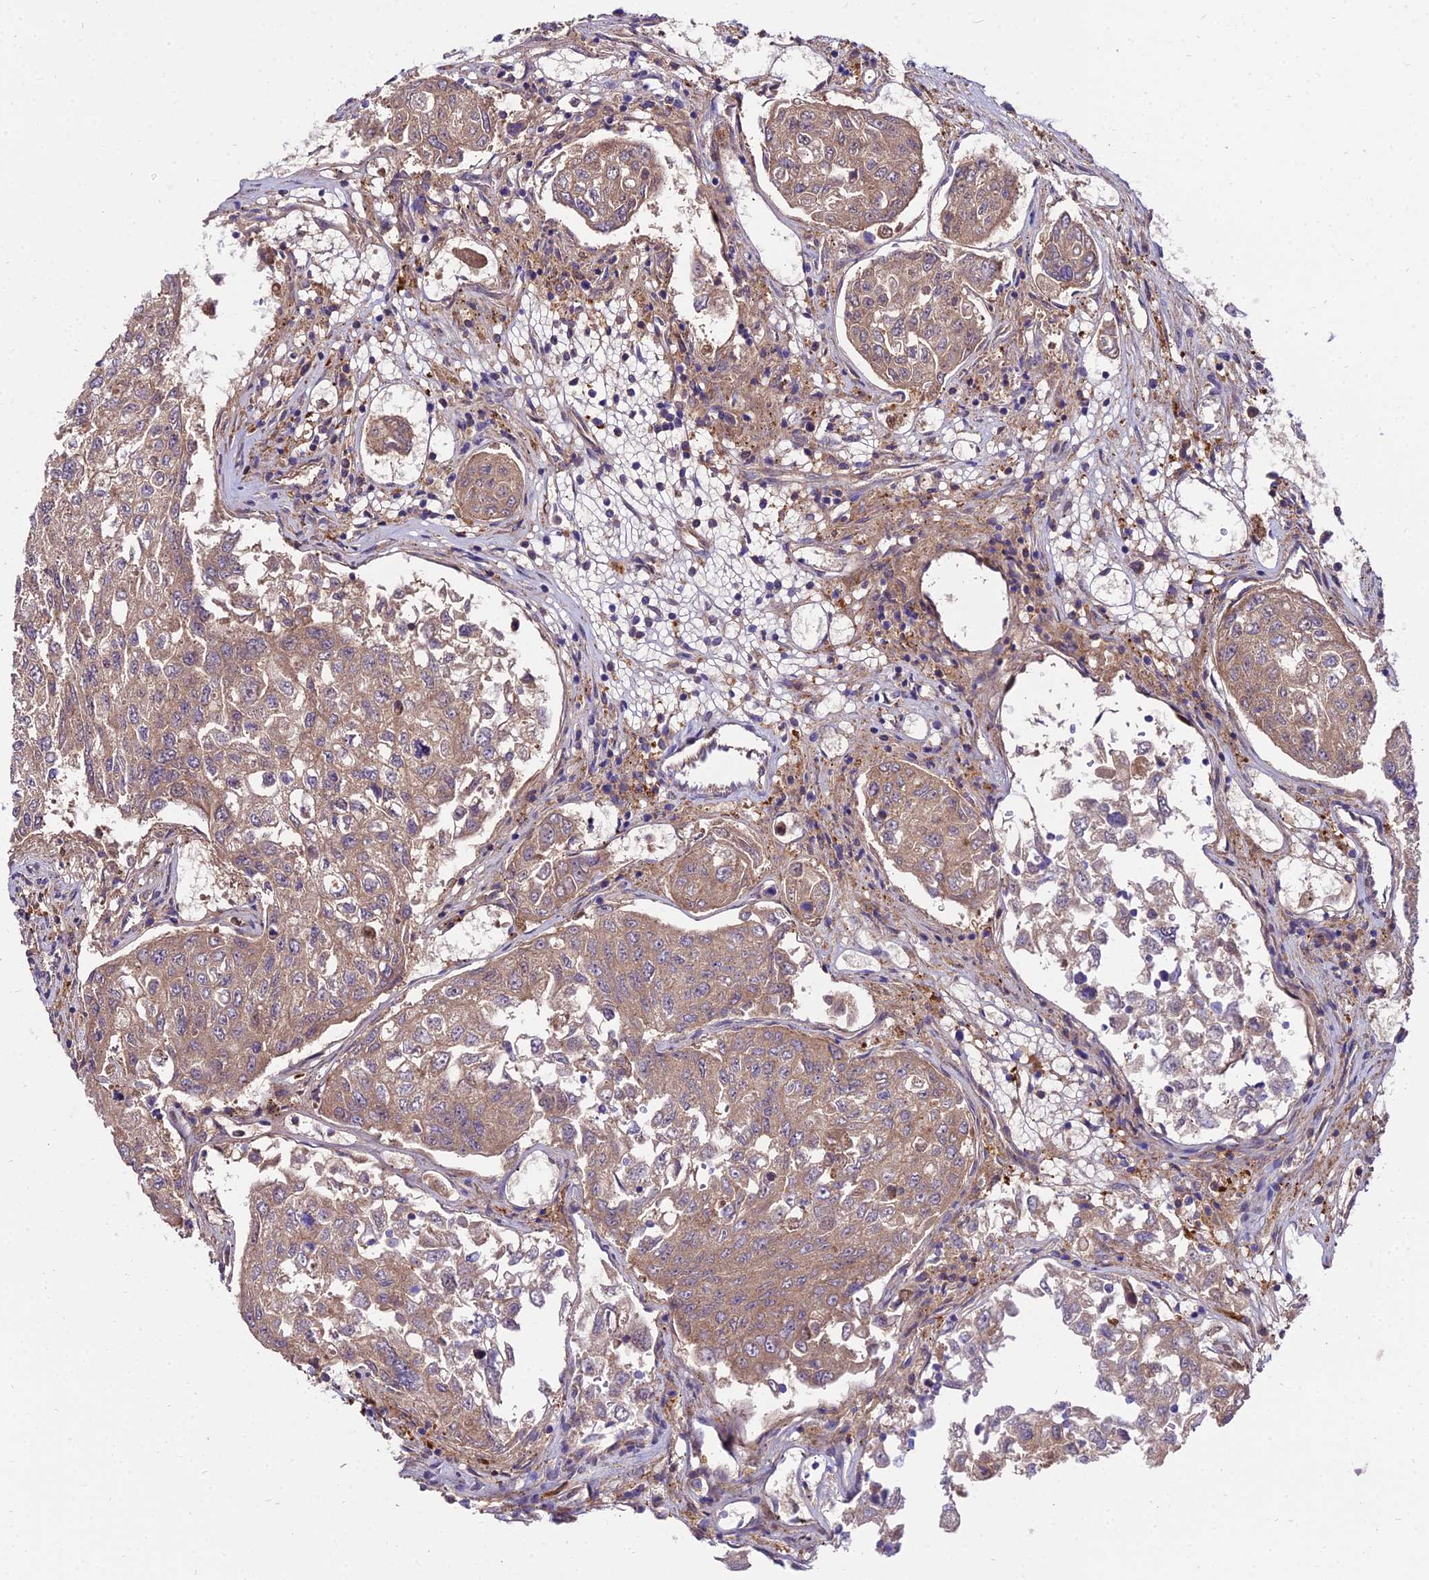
{"staining": {"intensity": "weak", "quantity": ">75%", "location": "cytoplasmic/membranous"}, "tissue": "urothelial cancer", "cell_type": "Tumor cells", "image_type": "cancer", "snomed": [{"axis": "morphology", "description": "Urothelial carcinoma, High grade"}, {"axis": "topography", "description": "Lymph node"}, {"axis": "topography", "description": "Urinary bladder"}], "caption": "IHC of human urothelial cancer demonstrates low levels of weak cytoplasmic/membranous positivity in approximately >75% of tumor cells.", "gene": "C2orf69", "patient": {"sex": "male", "age": 51}}